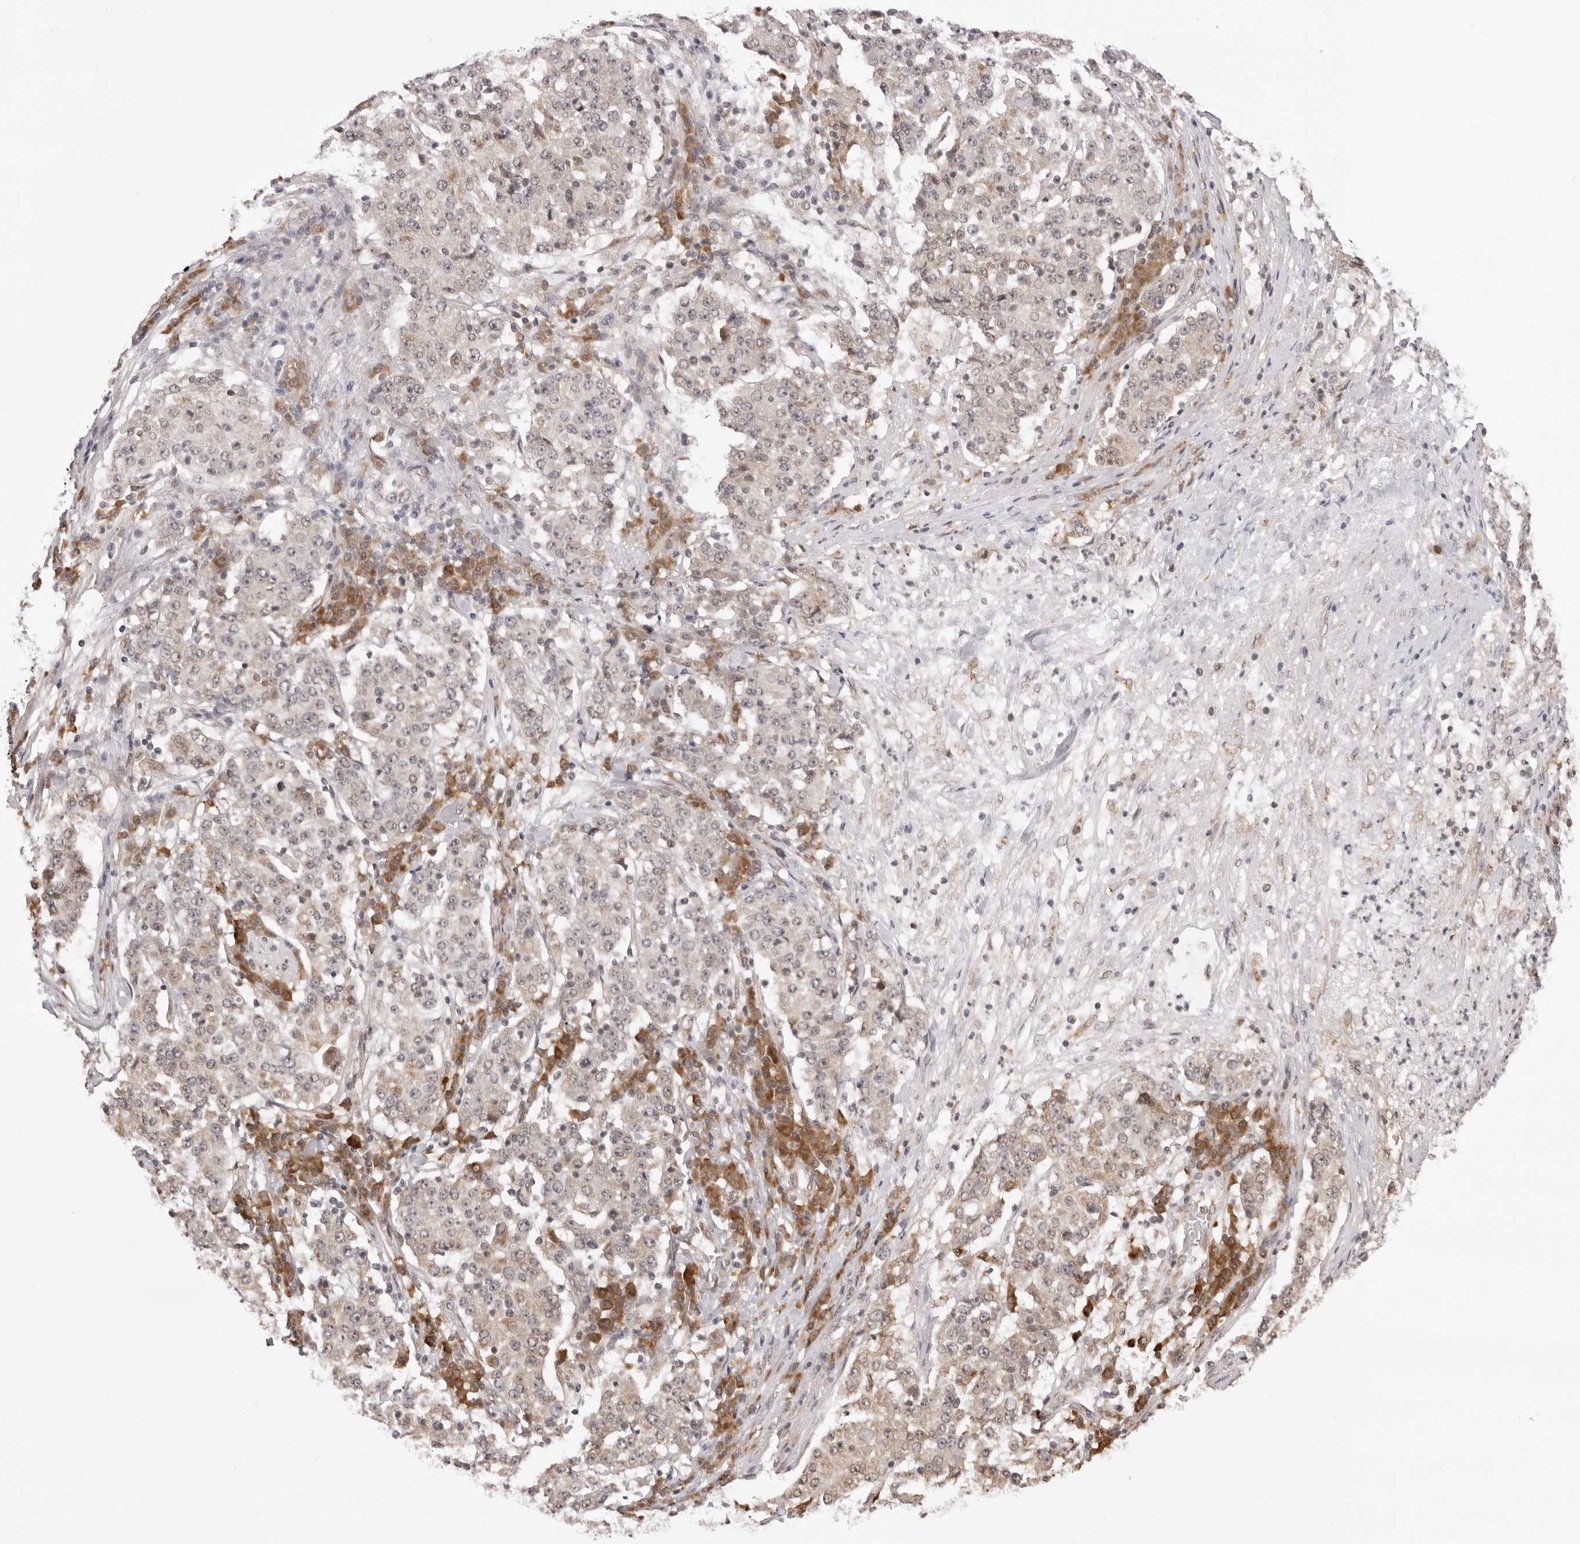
{"staining": {"intensity": "weak", "quantity": "<25%", "location": "cytoplasmic/membranous"}, "tissue": "stomach cancer", "cell_type": "Tumor cells", "image_type": "cancer", "snomed": [{"axis": "morphology", "description": "Adenocarcinoma, NOS"}, {"axis": "topography", "description": "Stomach"}], "caption": "There is no significant staining in tumor cells of stomach cancer. (Stains: DAB (3,3'-diaminobenzidine) immunohistochemistry (IHC) with hematoxylin counter stain, Microscopy: brightfield microscopy at high magnification).", "gene": "ZC3H11A", "patient": {"sex": "male", "age": 59}}